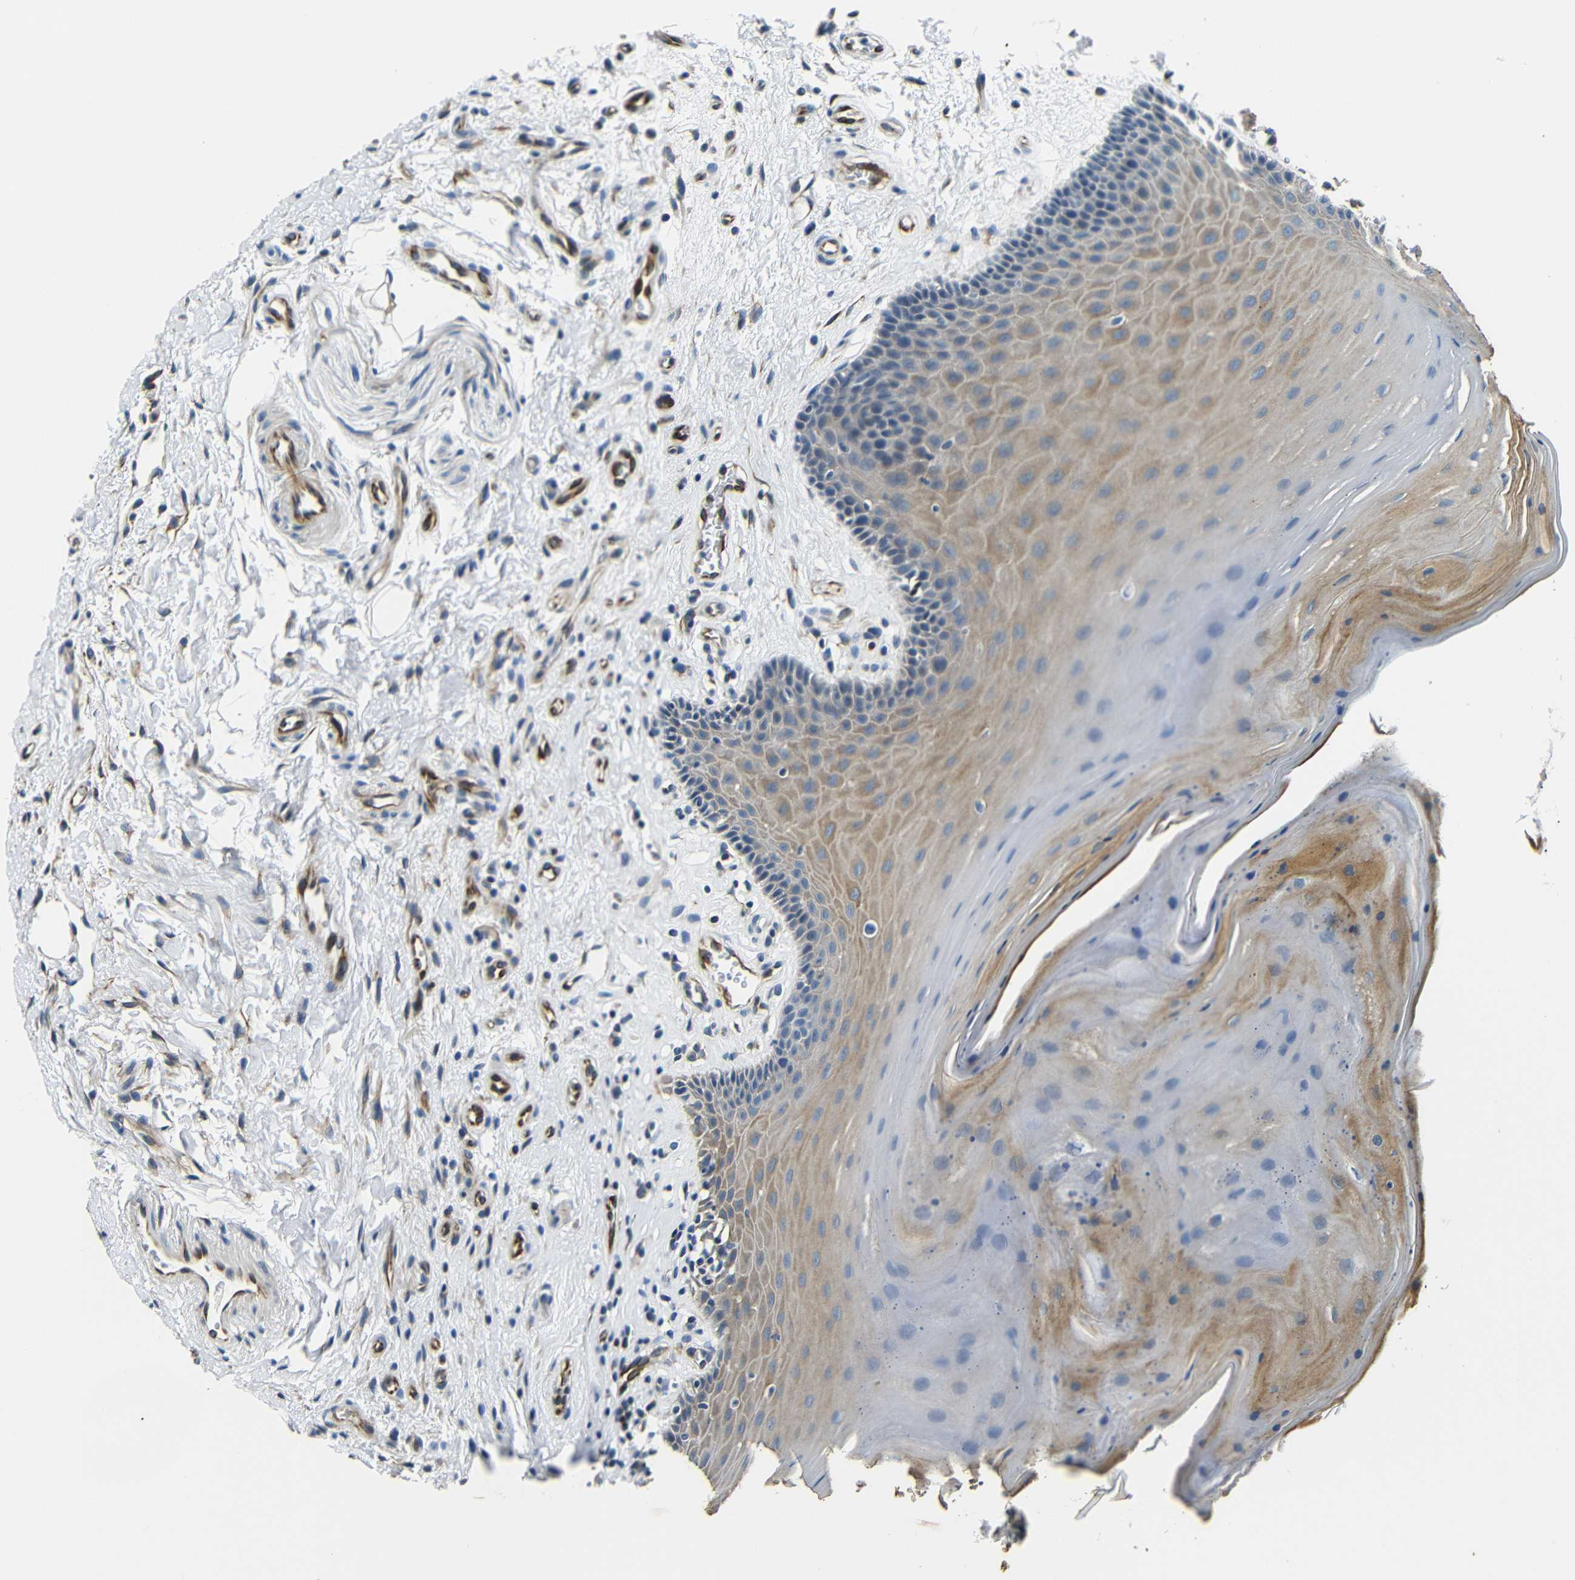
{"staining": {"intensity": "weak", "quantity": ">75%", "location": "cytoplasmic/membranous"}, "tissue": "oral mucosa", "cell_type": "Squamous epithelial cells", "image_type": "normal", "snomed": [{"axis": "morphology", "description": "Normal tissue, NOS"}, {"axis": "topography", "description": "Skeletal muscle"}, {"axis": "topography", "description": "Oral tissue"}], "caption": "Oral mucosa stained with immunohistochemistry shows weak cytoplasmic/membranous expression in approximately >75% of squamous epithelial cells.", "gene": "TAFA1", "patient": {"sex": "male", "age": 58}}